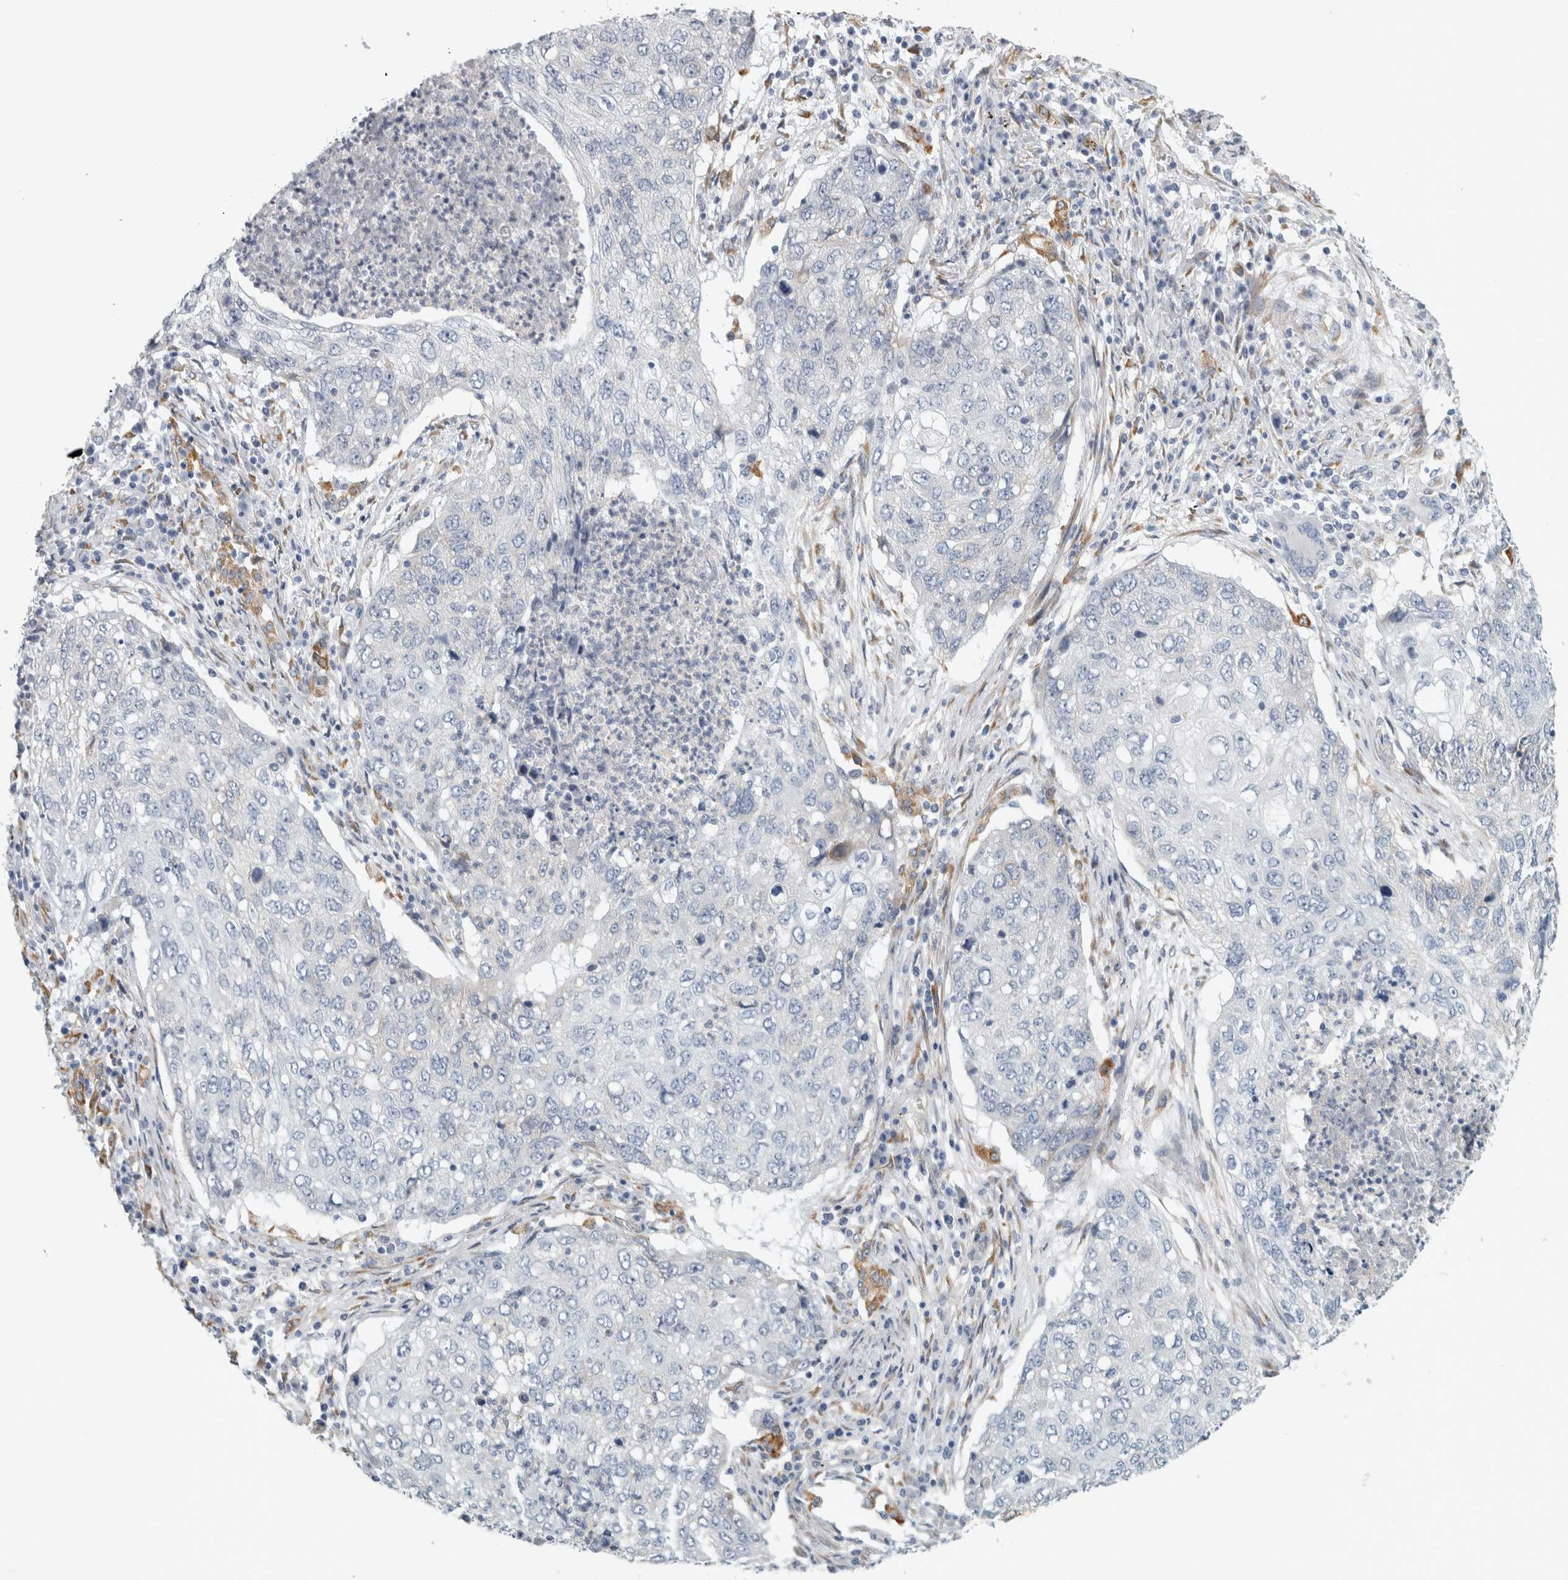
{"staining": {"intensity": "negative", "quantity": "none", "location": "none"}, "tissue": "lung cancer", "cell_type": "Tumor cells", "image_type": "cancer", "snomed": [{"axis": "morphology", "description": "Squamous cell carcinoma, NOS"}, {"axis": "topography", "description": "Lung"}], "caption": "A high-resolution micrograph shows immunohistochemistry (IHC) staining of squamous cell carcinoma (lung), which displays no significant expression in tumor cells.", "gene": "B3GNT3", "patient": {"sex": "female", "age": 63}}